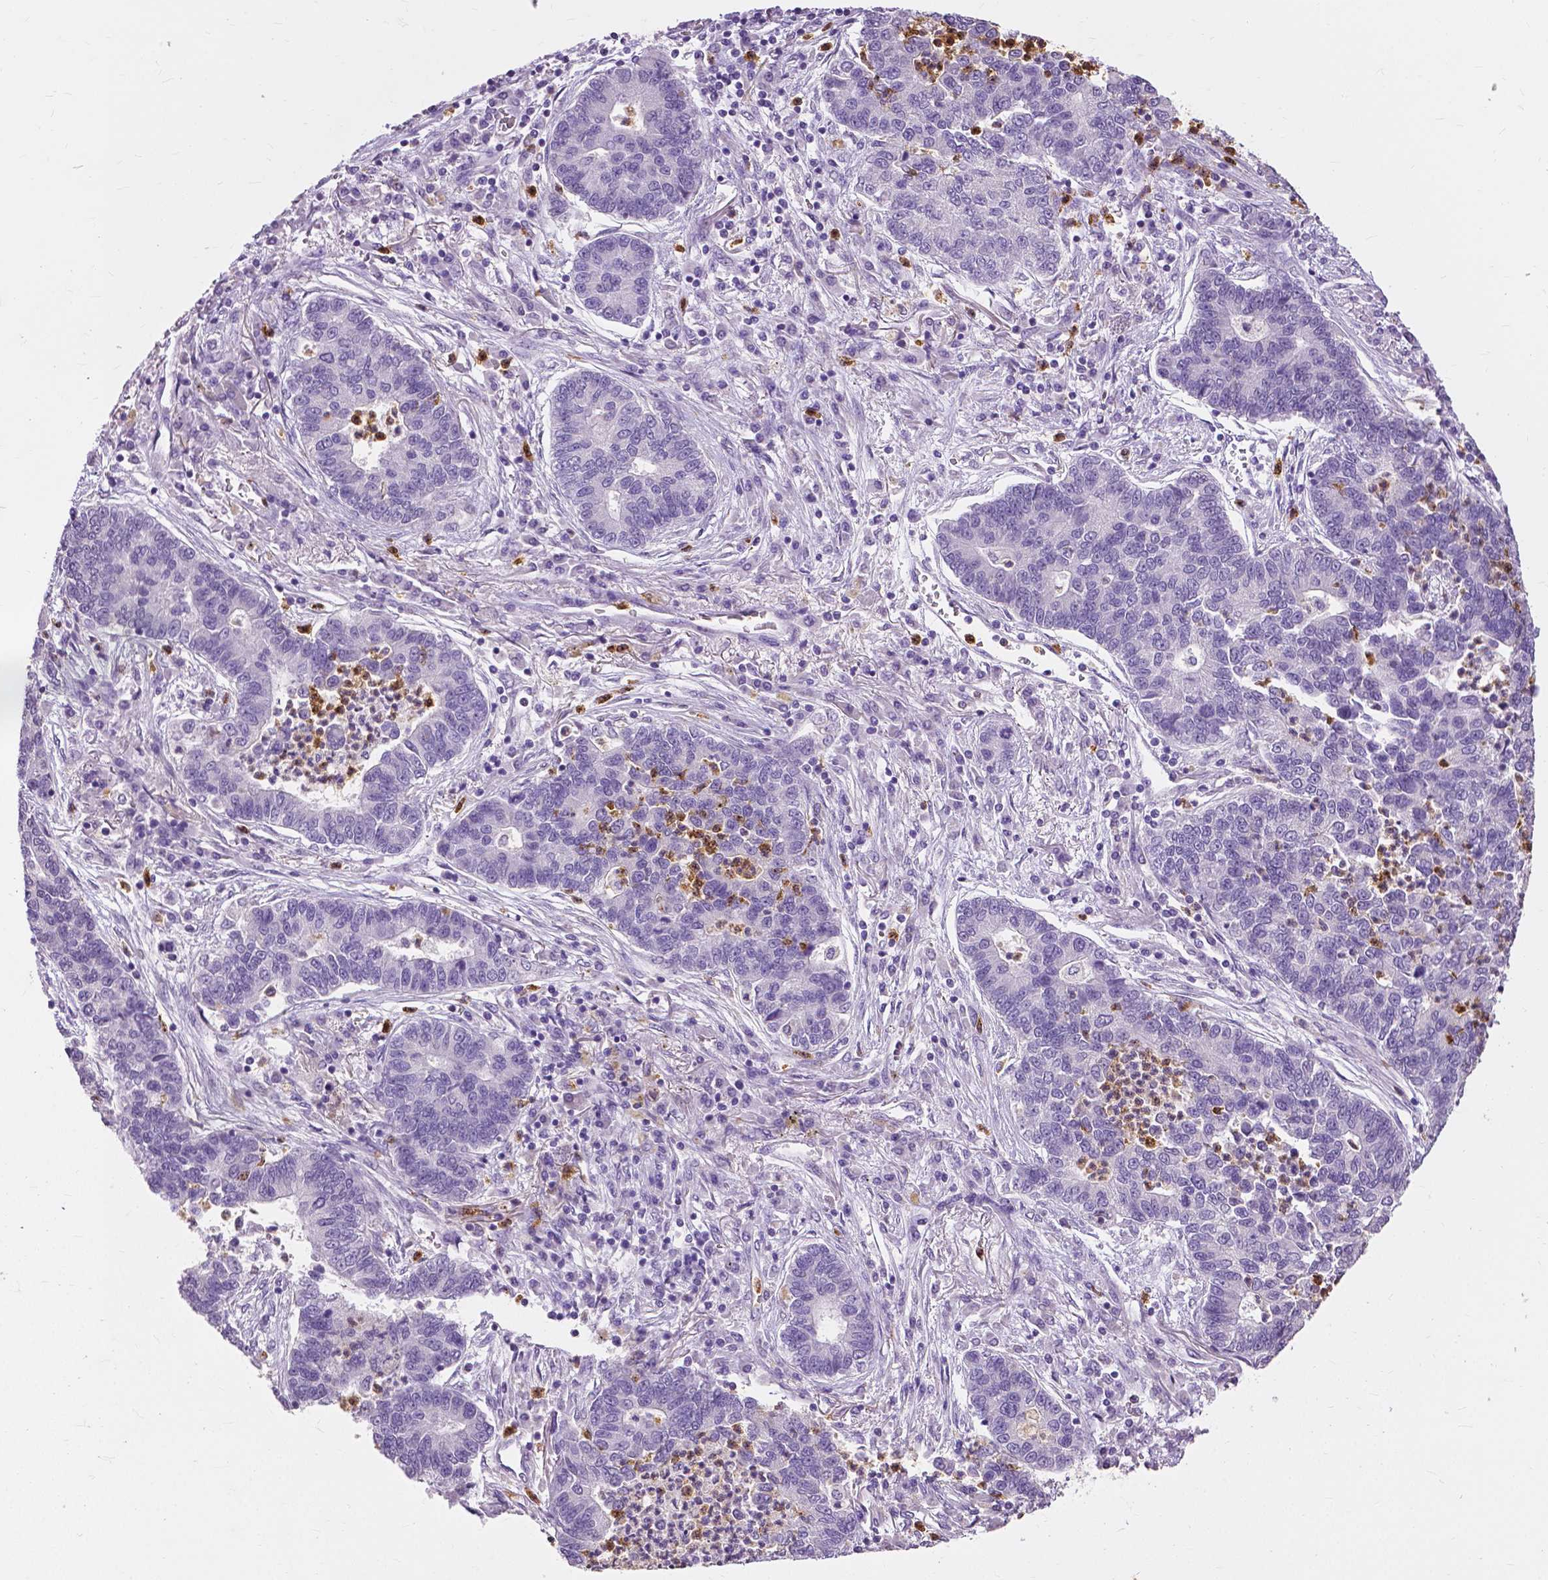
{"staining": {"intensity": "negative", "quantity": "none", "location": "none"}, "tissue": "lung cancer", "cell_type": "Tumor cells", "image_type": "cancer", "snomed": [{"axis": "morphology", "description": "Adenocarcinoma, NOS"}, {"axis": "topography", "description": "Lung"}], "caption": "An immunohistochemistry photomicrograph of lung cancer (adenocarcinoma) is shown. There is no staining in tumor cells of lung cancer (adenocarcinoma).", "gene": "CXCR2", "patient": {"sex": "female", "age": 57}}